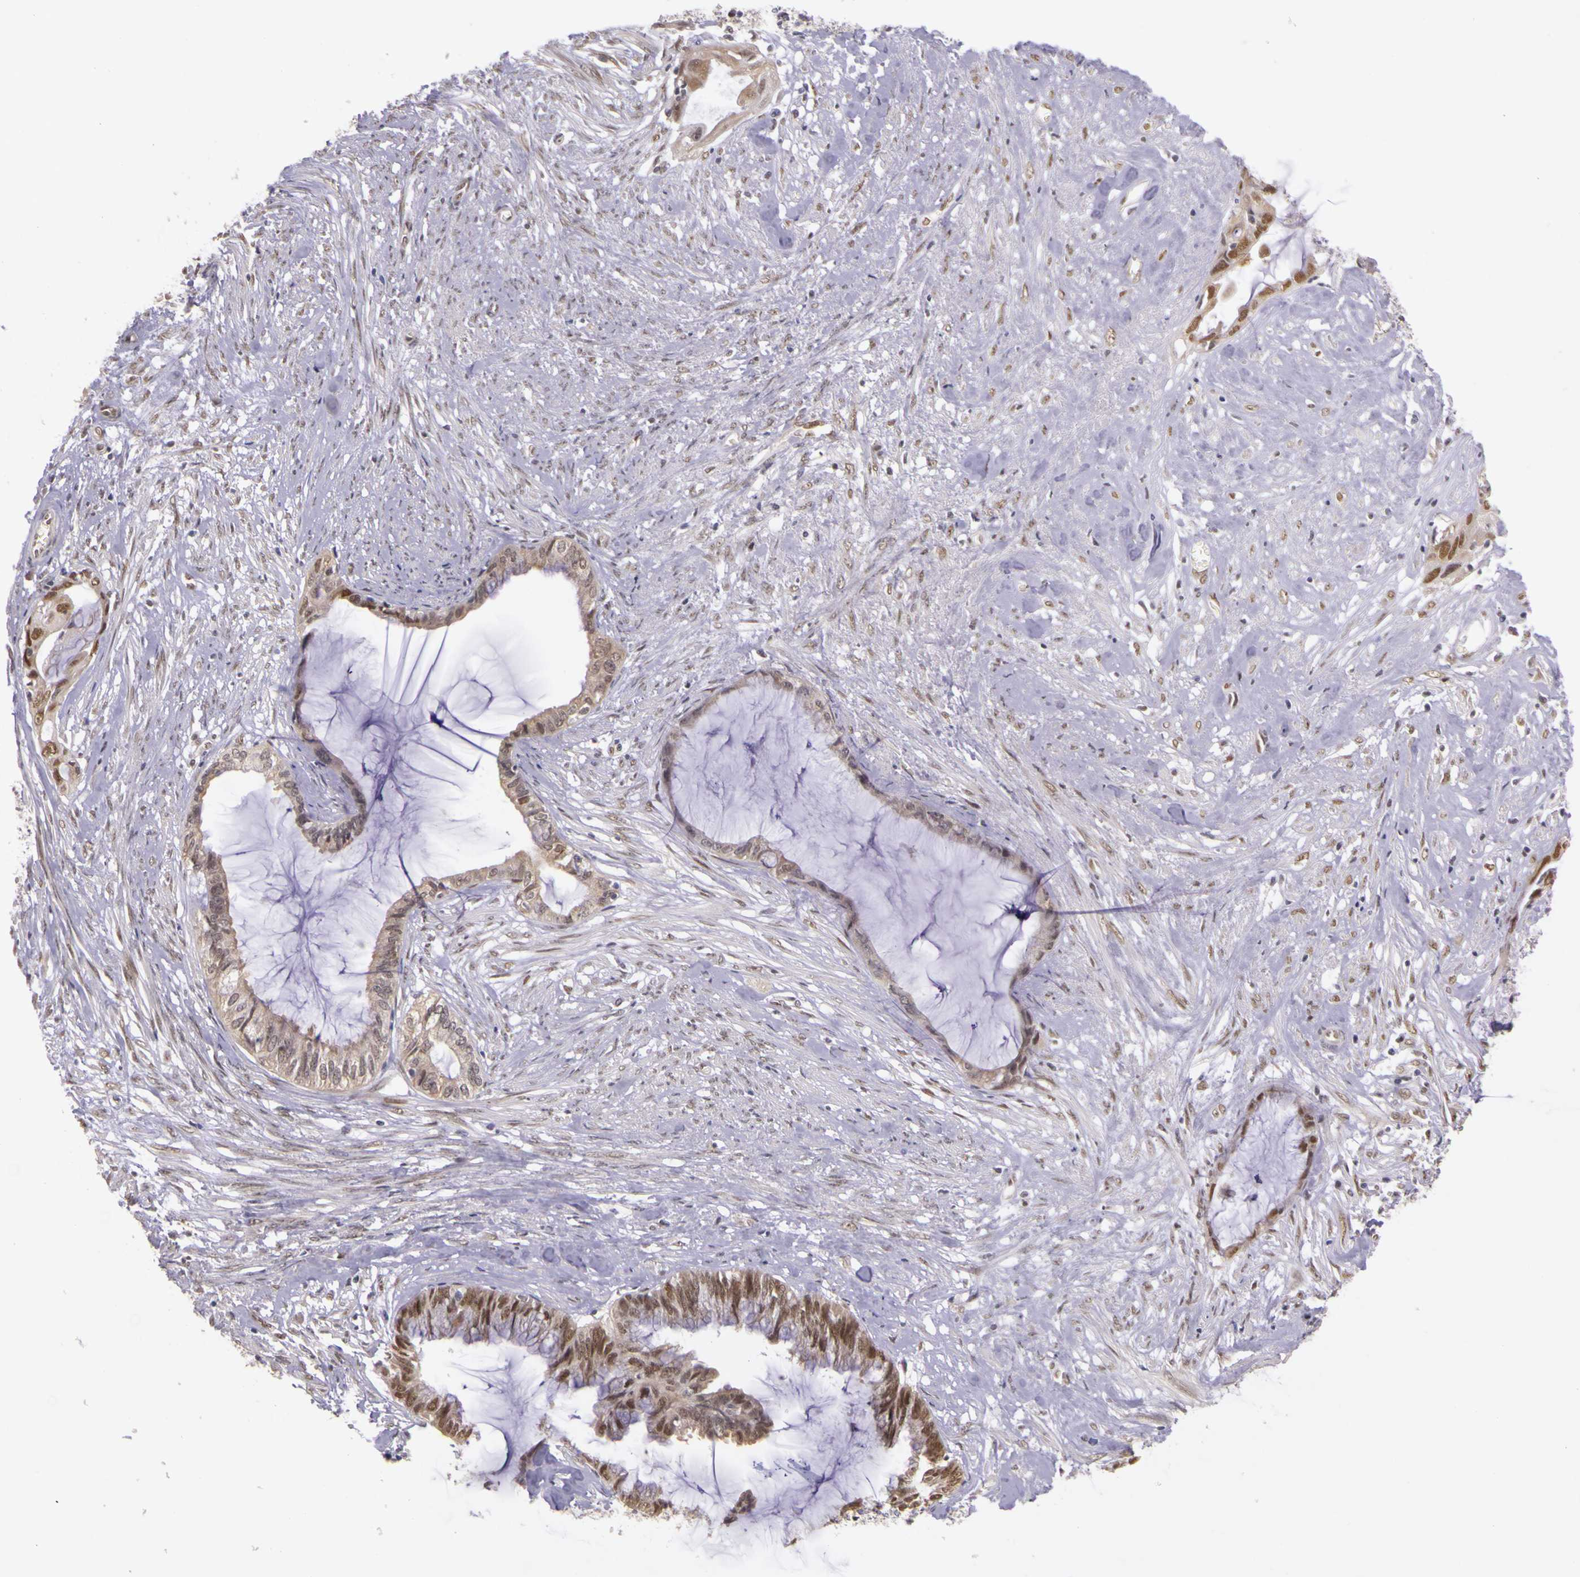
{"staining": {"intensity": "moderate", "quantity": ">75%", "location": "nuclear"}, "tissue": "endometrial cancer", "cell_type": "Tumor cells", "image_type": "cancer", "snomed": [{"axis": "morphology", "description": "Adenocarcinoma, NOS"}, {"axis": "topography", "description": "Endometrium"}], "caption": "A brown stain highlights moderate nuclear positivity of a protein in endometrial adenocarcinoma tumor cells. (IHC, brightfield microscopy, high magnification).", "gene": "WDR13", "patient": {"sex": "female", "age": 86}}